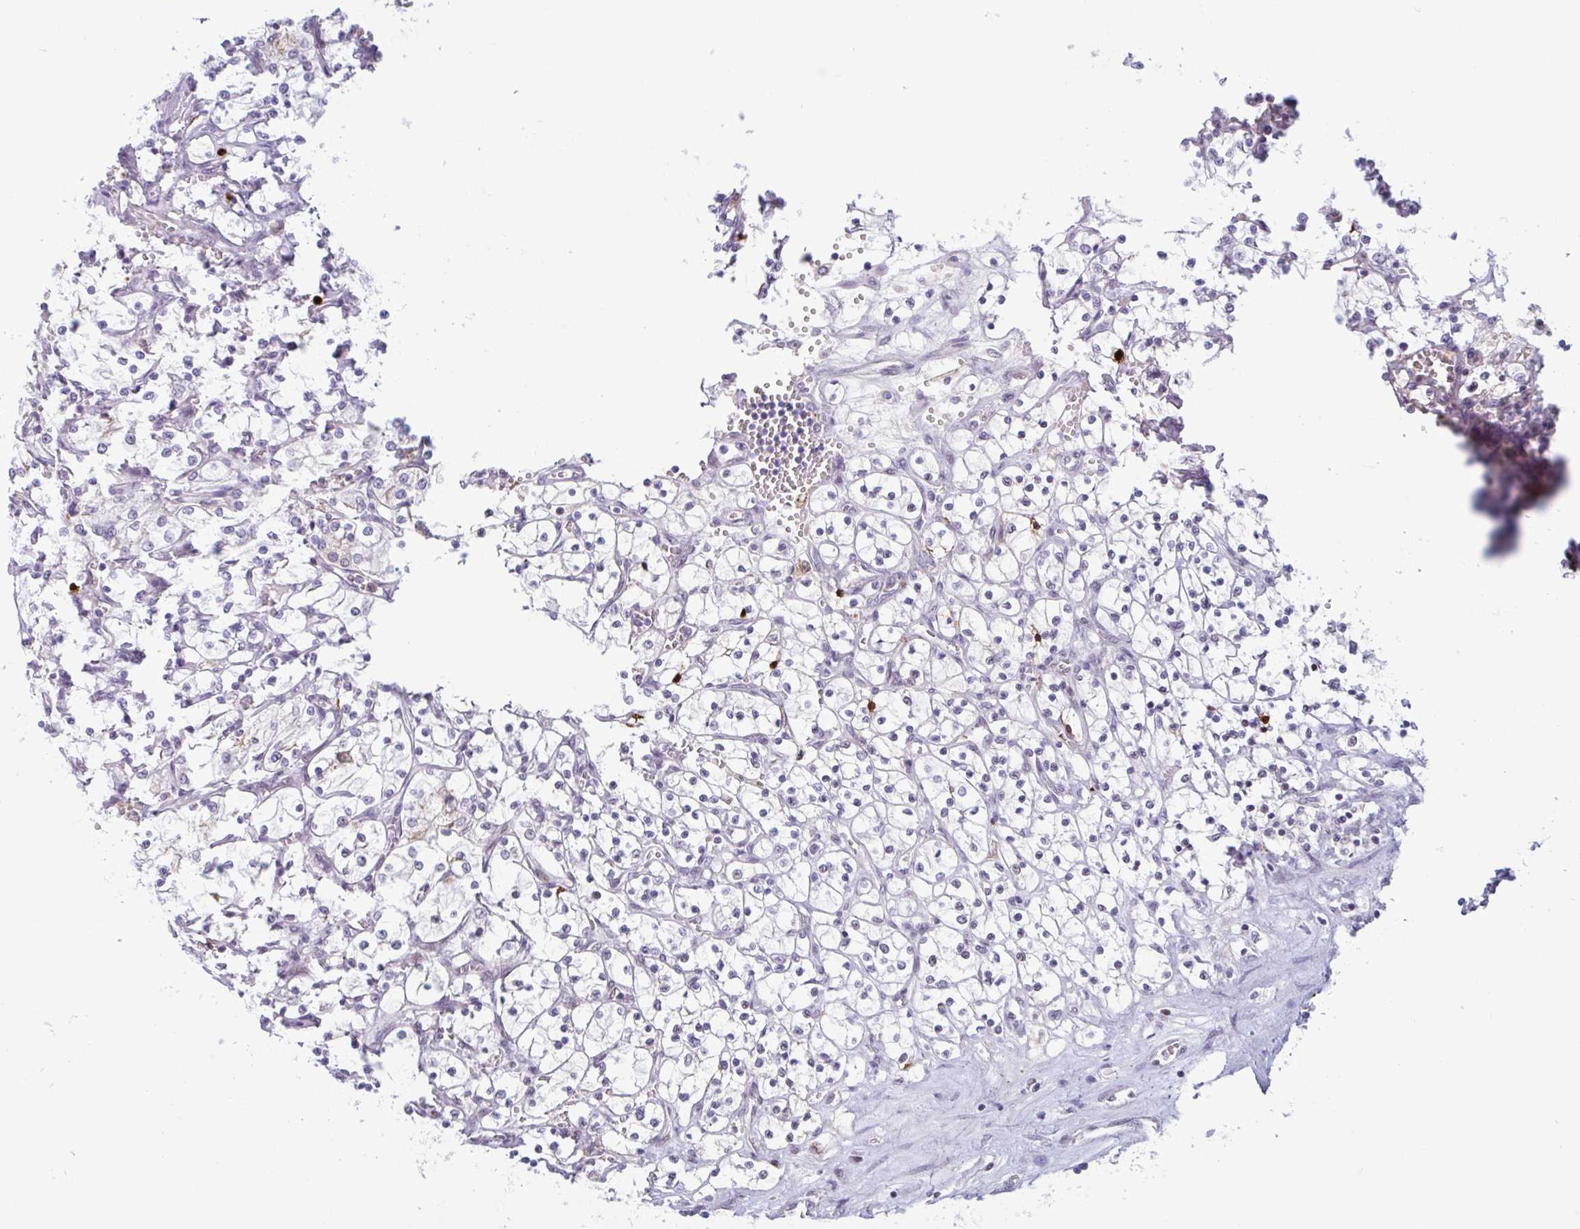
{"staining": {"intensity": "negative", "quantity": "none", "location": "none"}, "tissue": "renal cancer", "cell_type": "Tumor cells", "image_type": "cancer", "snomed": [{"axis": "morphology", "description": "Adenocarcinoma, NOS"}, {"axis": "topography", "description": "Kidney"}], "caption": "IHC photomicrograph of human renal cancer stained for a protein (brown), which exhibits no expression in tumor cells.", "gene": "PLG", "patient": {"sex": "female", "age": 69}}